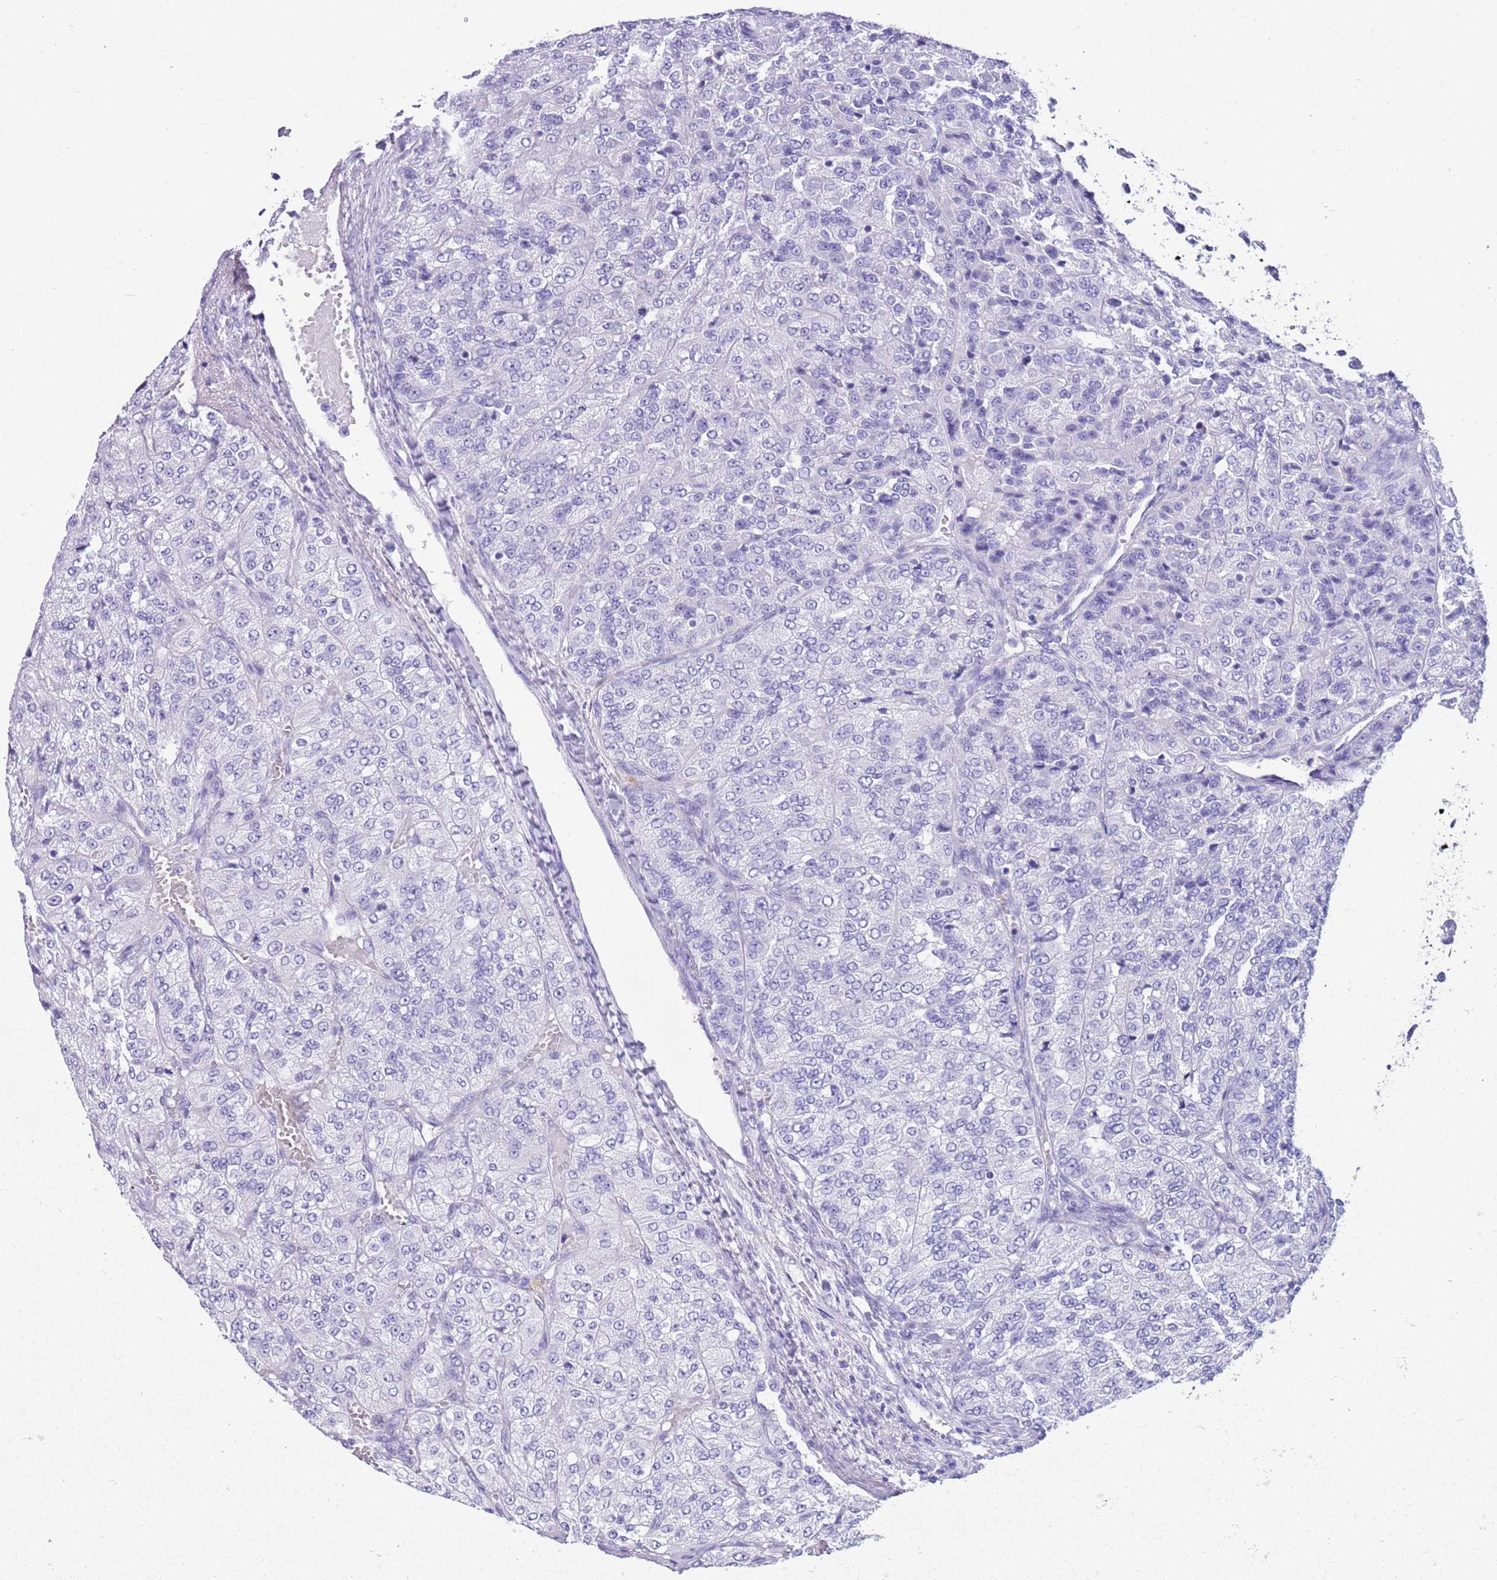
{"staining": {"intensity": "negative", "quantity": "none", "location": "none"}, "tissue": "renal cancer", "cell_type": "Tumor cells", "image_type": "cancer", "snomed": [{"axis": "morphology", "description": "Adenocarcinoma, NOS"}, {"axis": "topography", "description": "Kidney"}], "caption": "This is a image of IHC staining of renal cancer, which shows no positivity in tumor cells.", "gene": "TBC1D10B", "patient": {"sex": "female", "age": 63}}